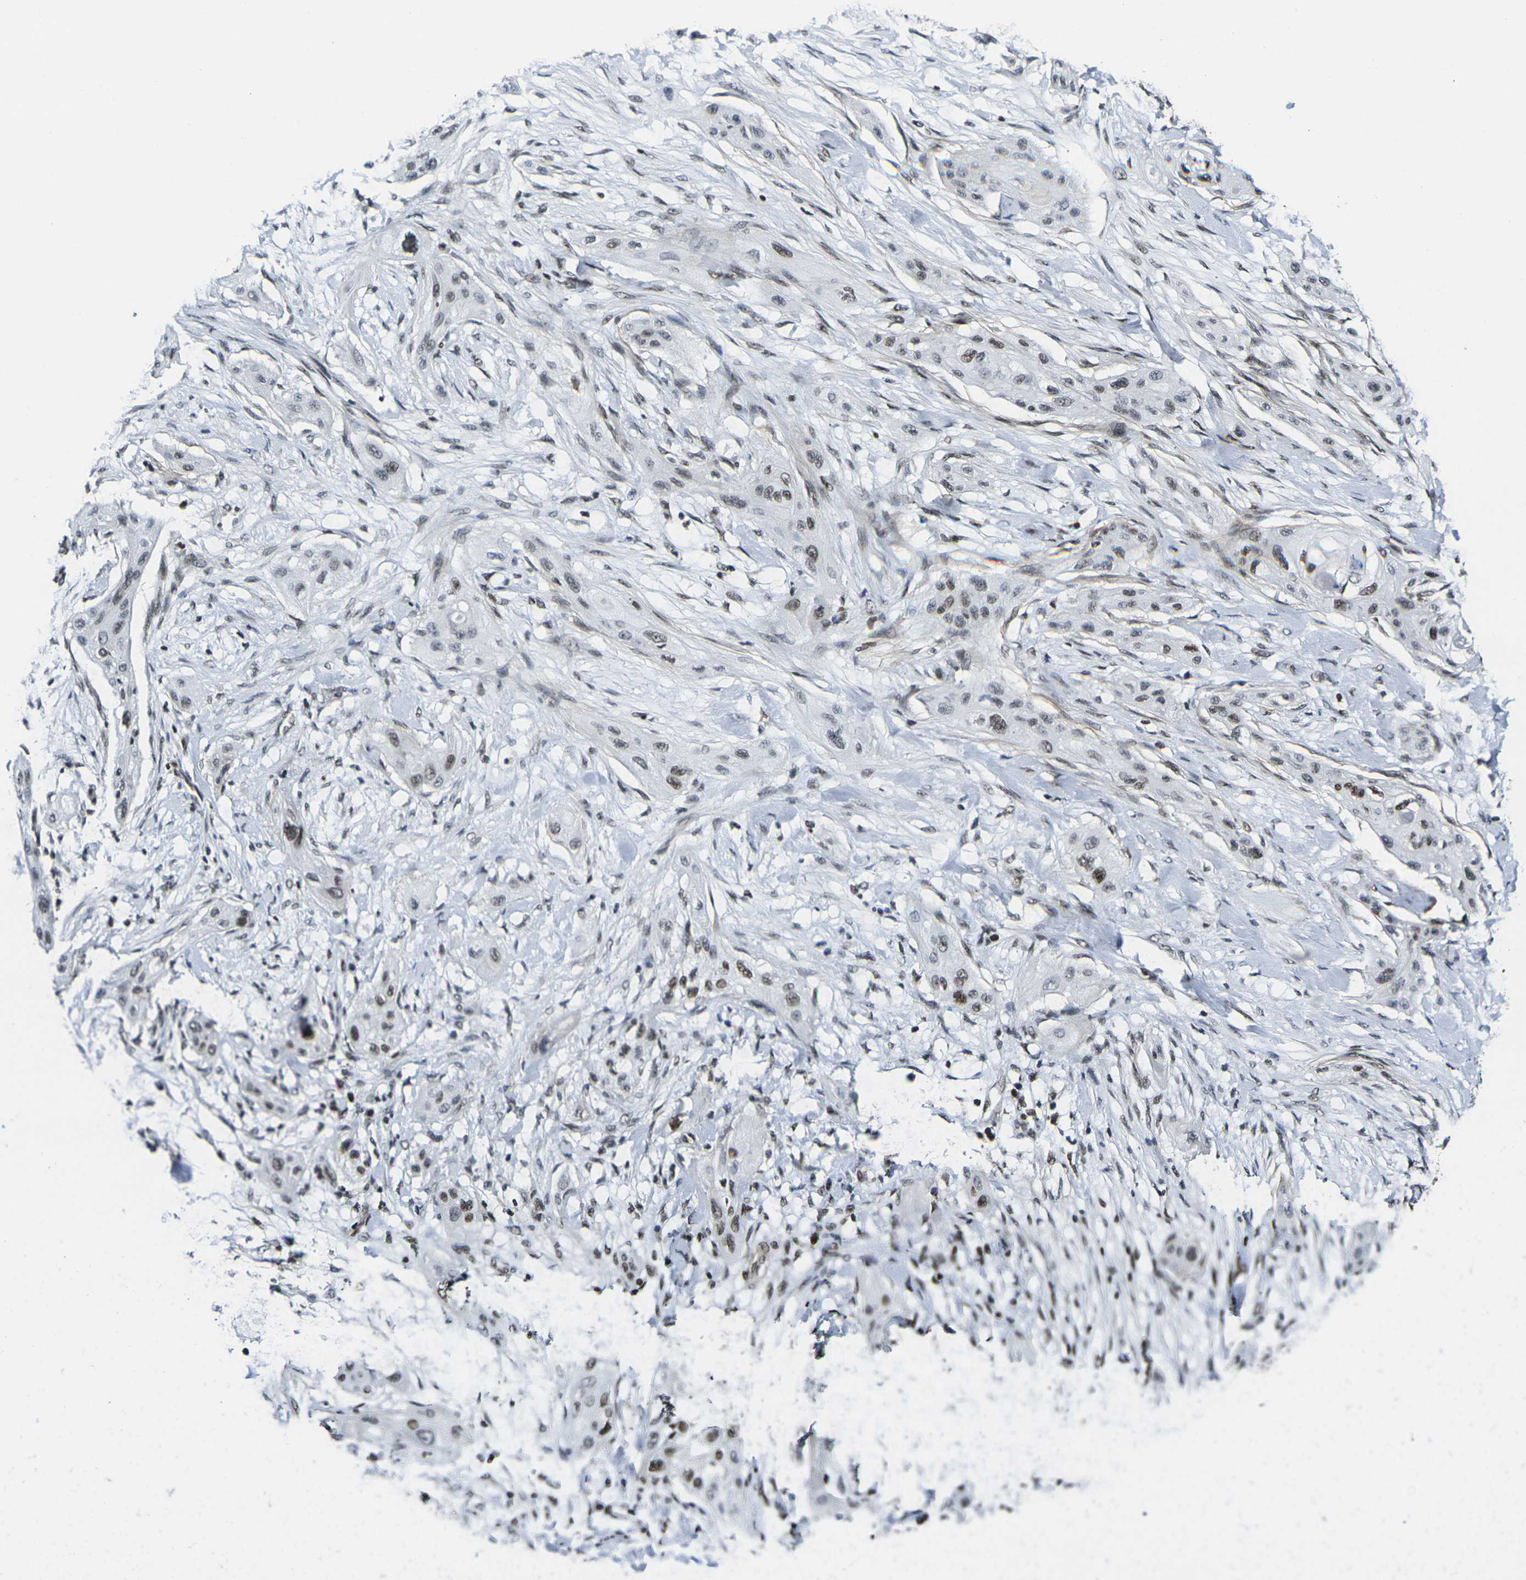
{"staining": {"intensity": "moderate", "quantity": "25%-75%", "location": "nuclear"}, "tissue": "lung cancer", "cell_type": "Tumor cells", "image_type": "cancer", "snomed": [{"axis": "morphology", "description": "Squamous cell carcinoma, NOS"}, {"axis": "topography", "description": "Lung"}], "caption": "Immunohistochemical staining of human lung cancer demonstrates medium levels of moderate nuclear protein positivity in about 25%-75% of tumor cells. The protein is shown in brown color, while the nuclei are stained blue.", "gene": "H1-10", "patient": {"sex": "female", "age": 47}}